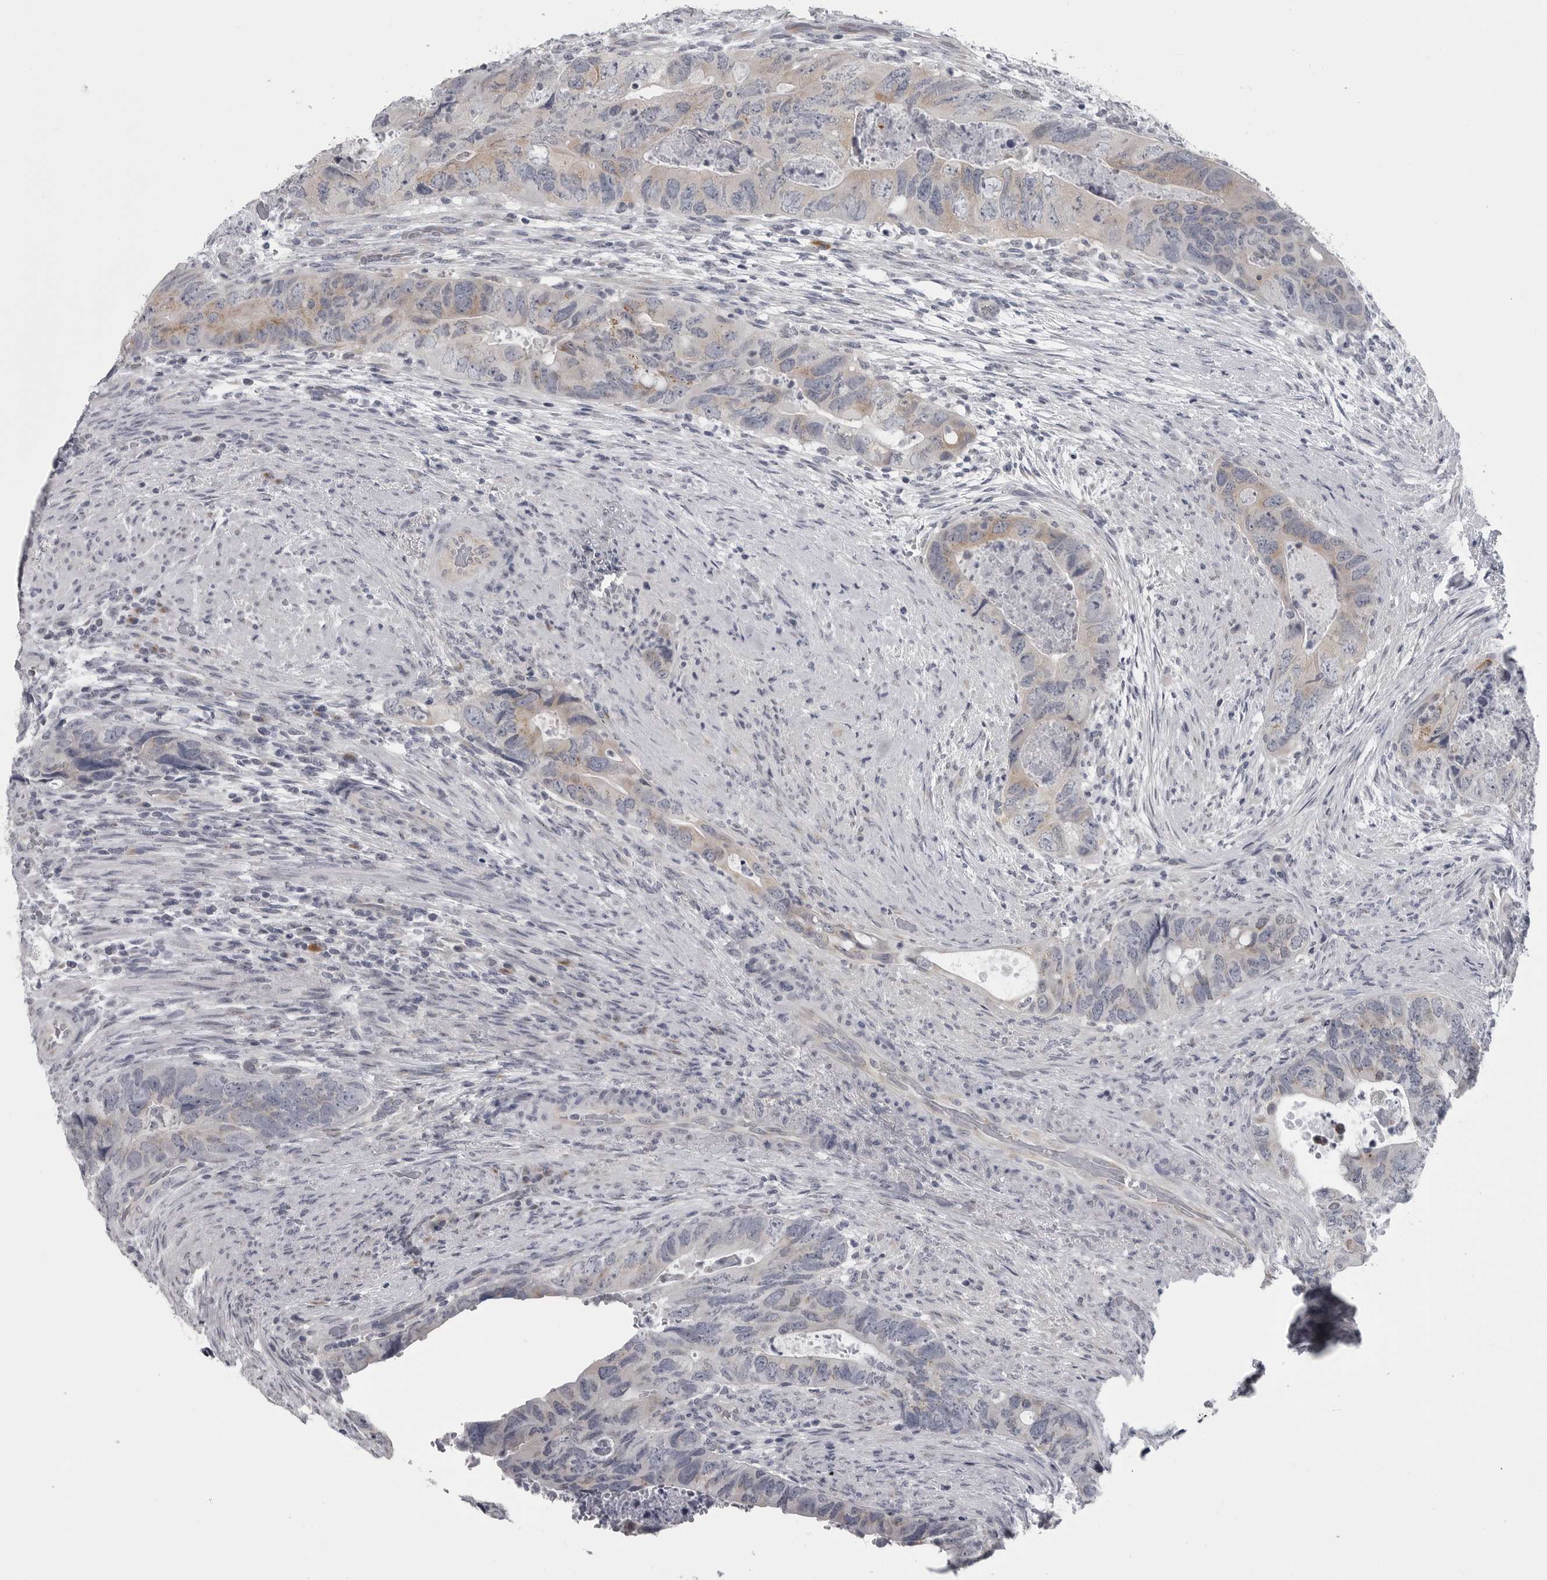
{"staining": {"intensity": "weak", "quantity": "25%-75%", "location": "cytoplasmic/membranous"}, "tissue": "colorectal cancer", "cell_type": "Tumor cells", "image_type": "cancer", "snomed": [{"axis": "morphology", "description": "Adenocarcinoma, NOS"}, {"axis": "topography", "description": "Rectum"}], "caption": "DAB (3,3'-diaminobenzidine) immunohistochemical staining of human colorectal cancer (adenocarcinoma) displays weak cytoplasmic/membranous protein expression in approximately 25%-75% of tumor cells.", "gene": "MYOC", "patient": {"sex": "male", "age": 63}}